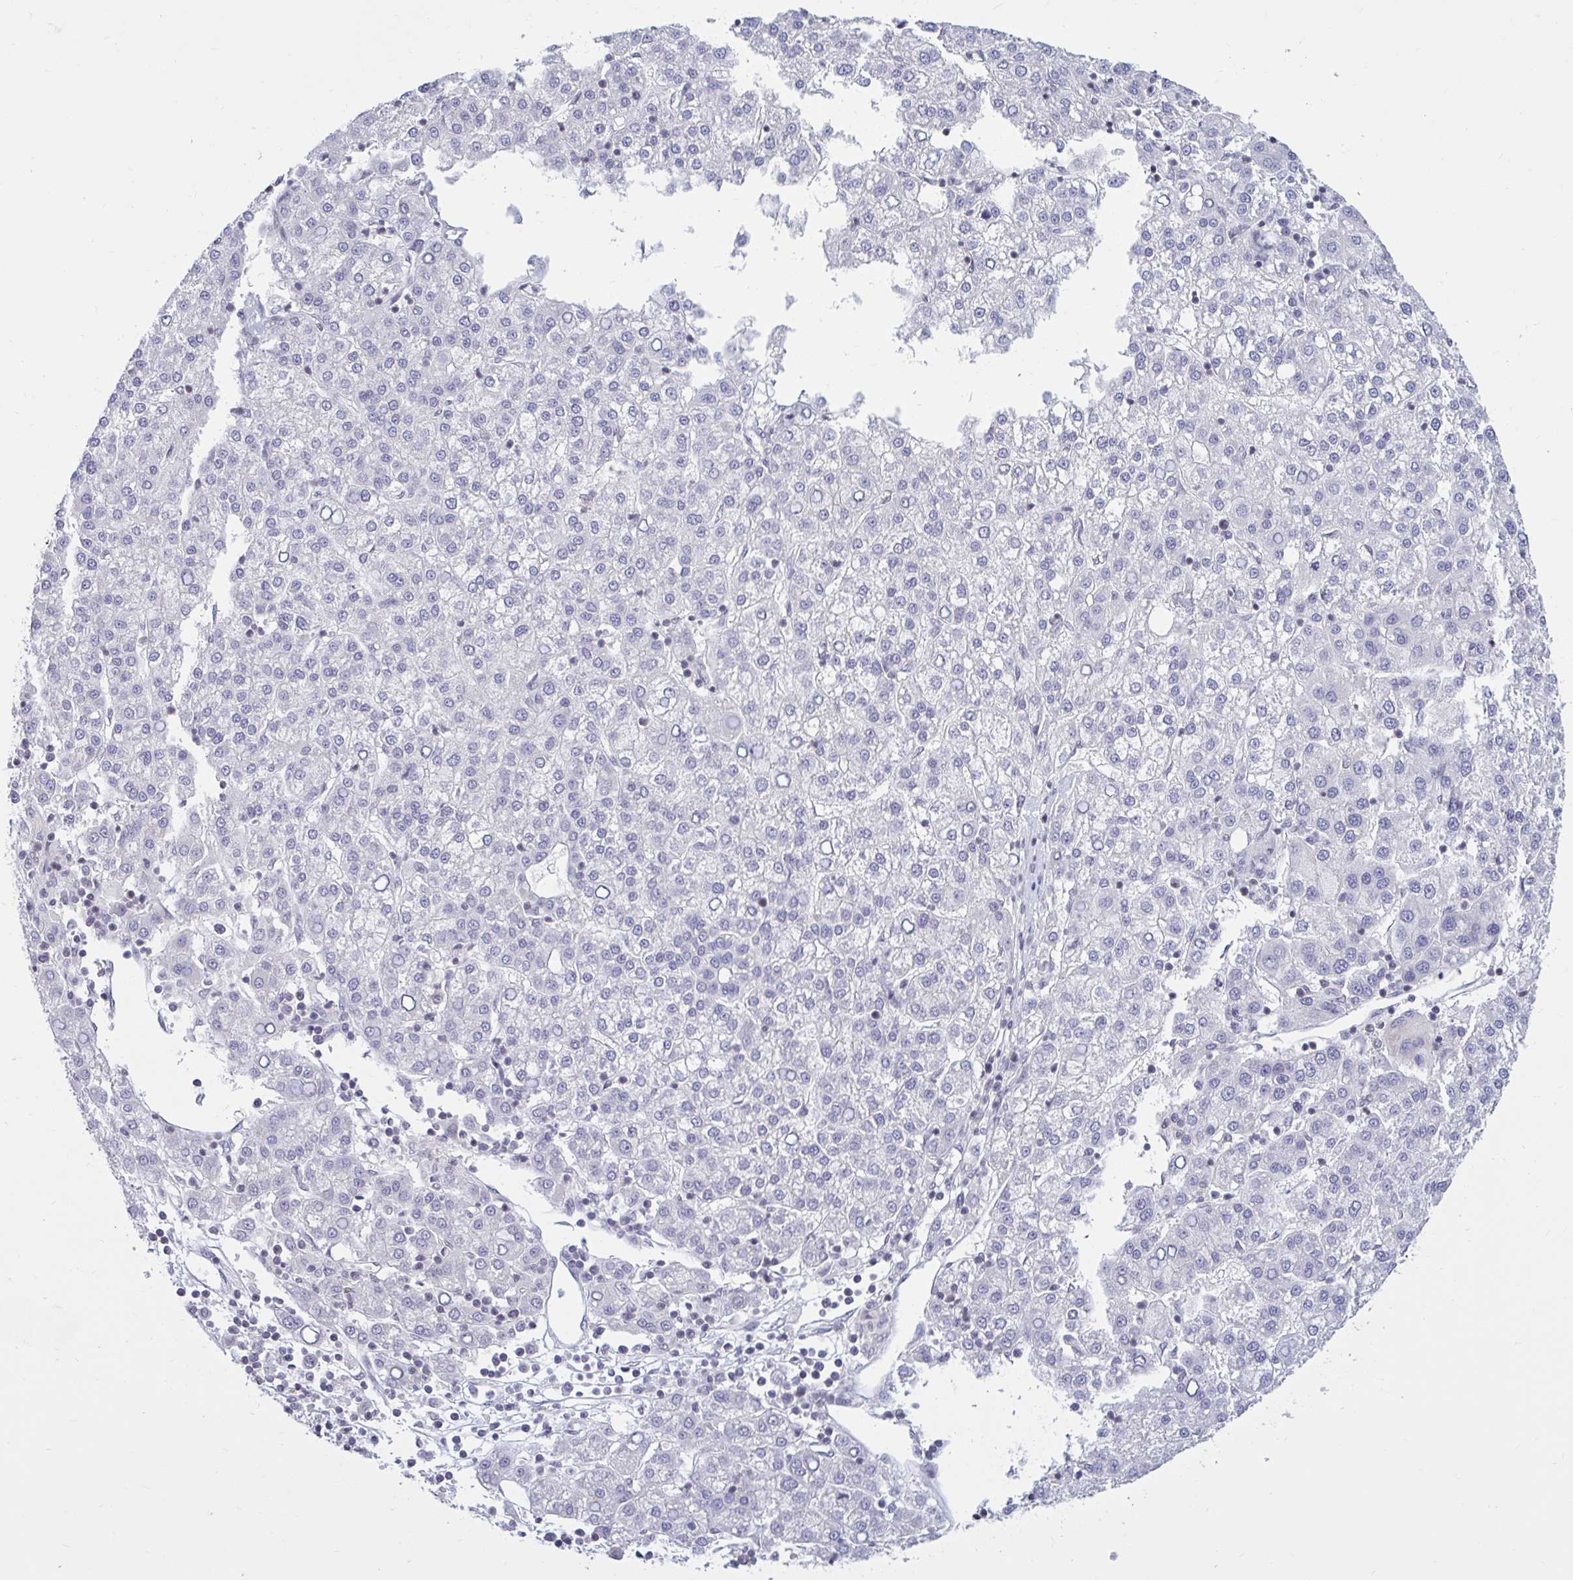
{"staining": {"intensity": "negative", "quantity": "none", "location": "none"}, "tissue": "liver cancer", "cell_type": "Tumor cells", "image_type": "cancer", "snomed": [{"axis": "morphology", "description": "Carcinoma, Hepatocellular, NOS"}, {"axis": "topography", "description": "Liver"}], "caption": "This photomicrograph is of hepatocellular carcinoma (liver) stained with immunohistochemistry (IHC) to label a protein in brown with the nuclei are counter-stained blue. There is no expression in tumor cells. (Brightfield microscopy of DAB immunohistochemistry at high magnification).", "gene": "ARPP19", "patient": {"sex": "female", "age": 58}}